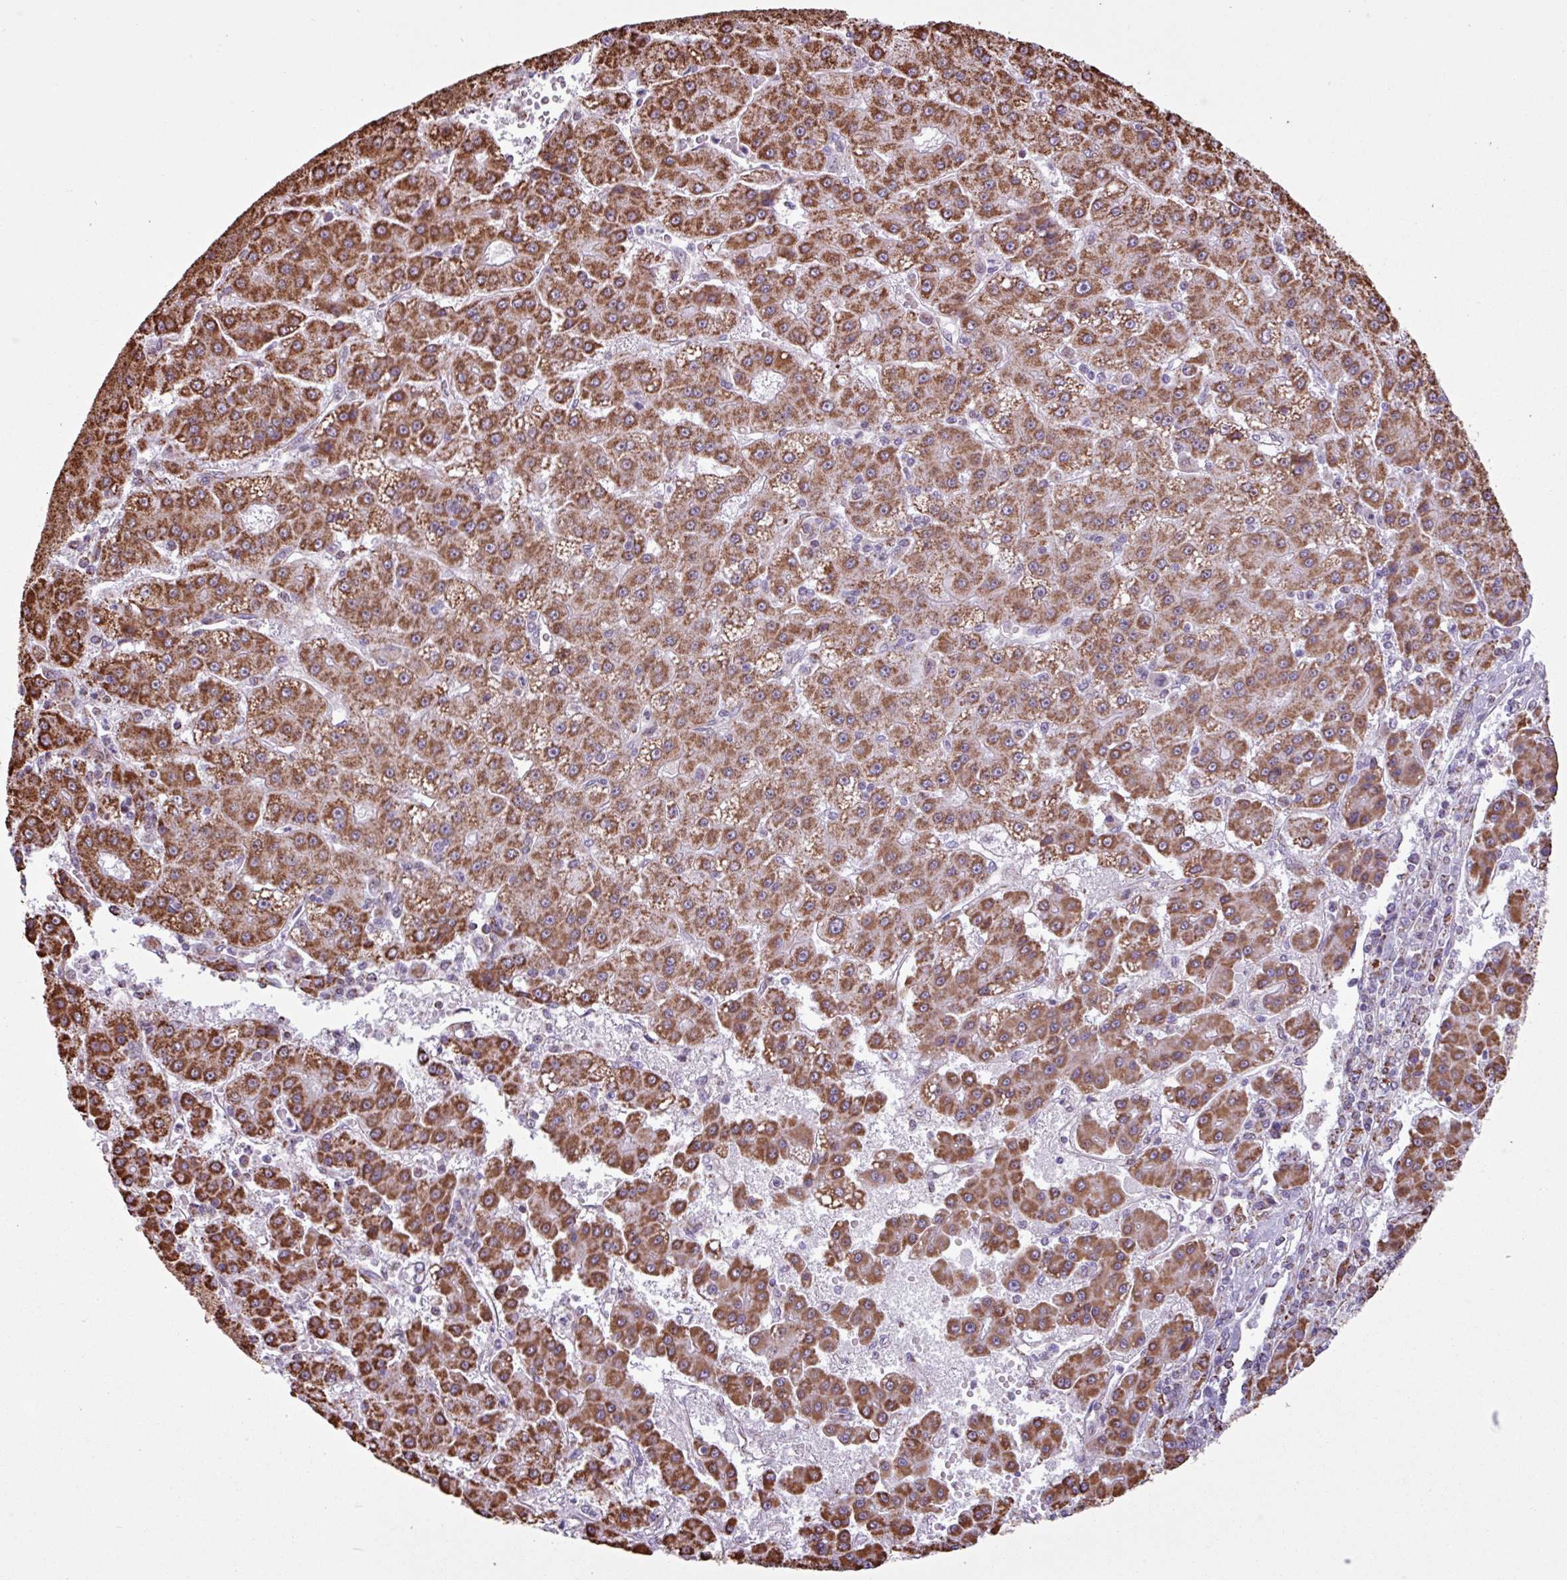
{"staining": {"intensity": "strong", "quantity": ">75%", "location": "cytoplasmic/membranous"}, "tissue": "liver cancer", "cell_type": "Tumor cells", "image_type": "cancer", "snomed": [{"axis": "morphology", "description": "Carcinoma, Hepatocellular, NOS"}, {"axis": "topography", "description": "Liver"}], "caption": "Liver hepatocellular carcinoma stained with a protein marker exhibits strong staining in tumor cells.", "gene": "ALG8", "patient": {"sex": "male", "age": 76}}